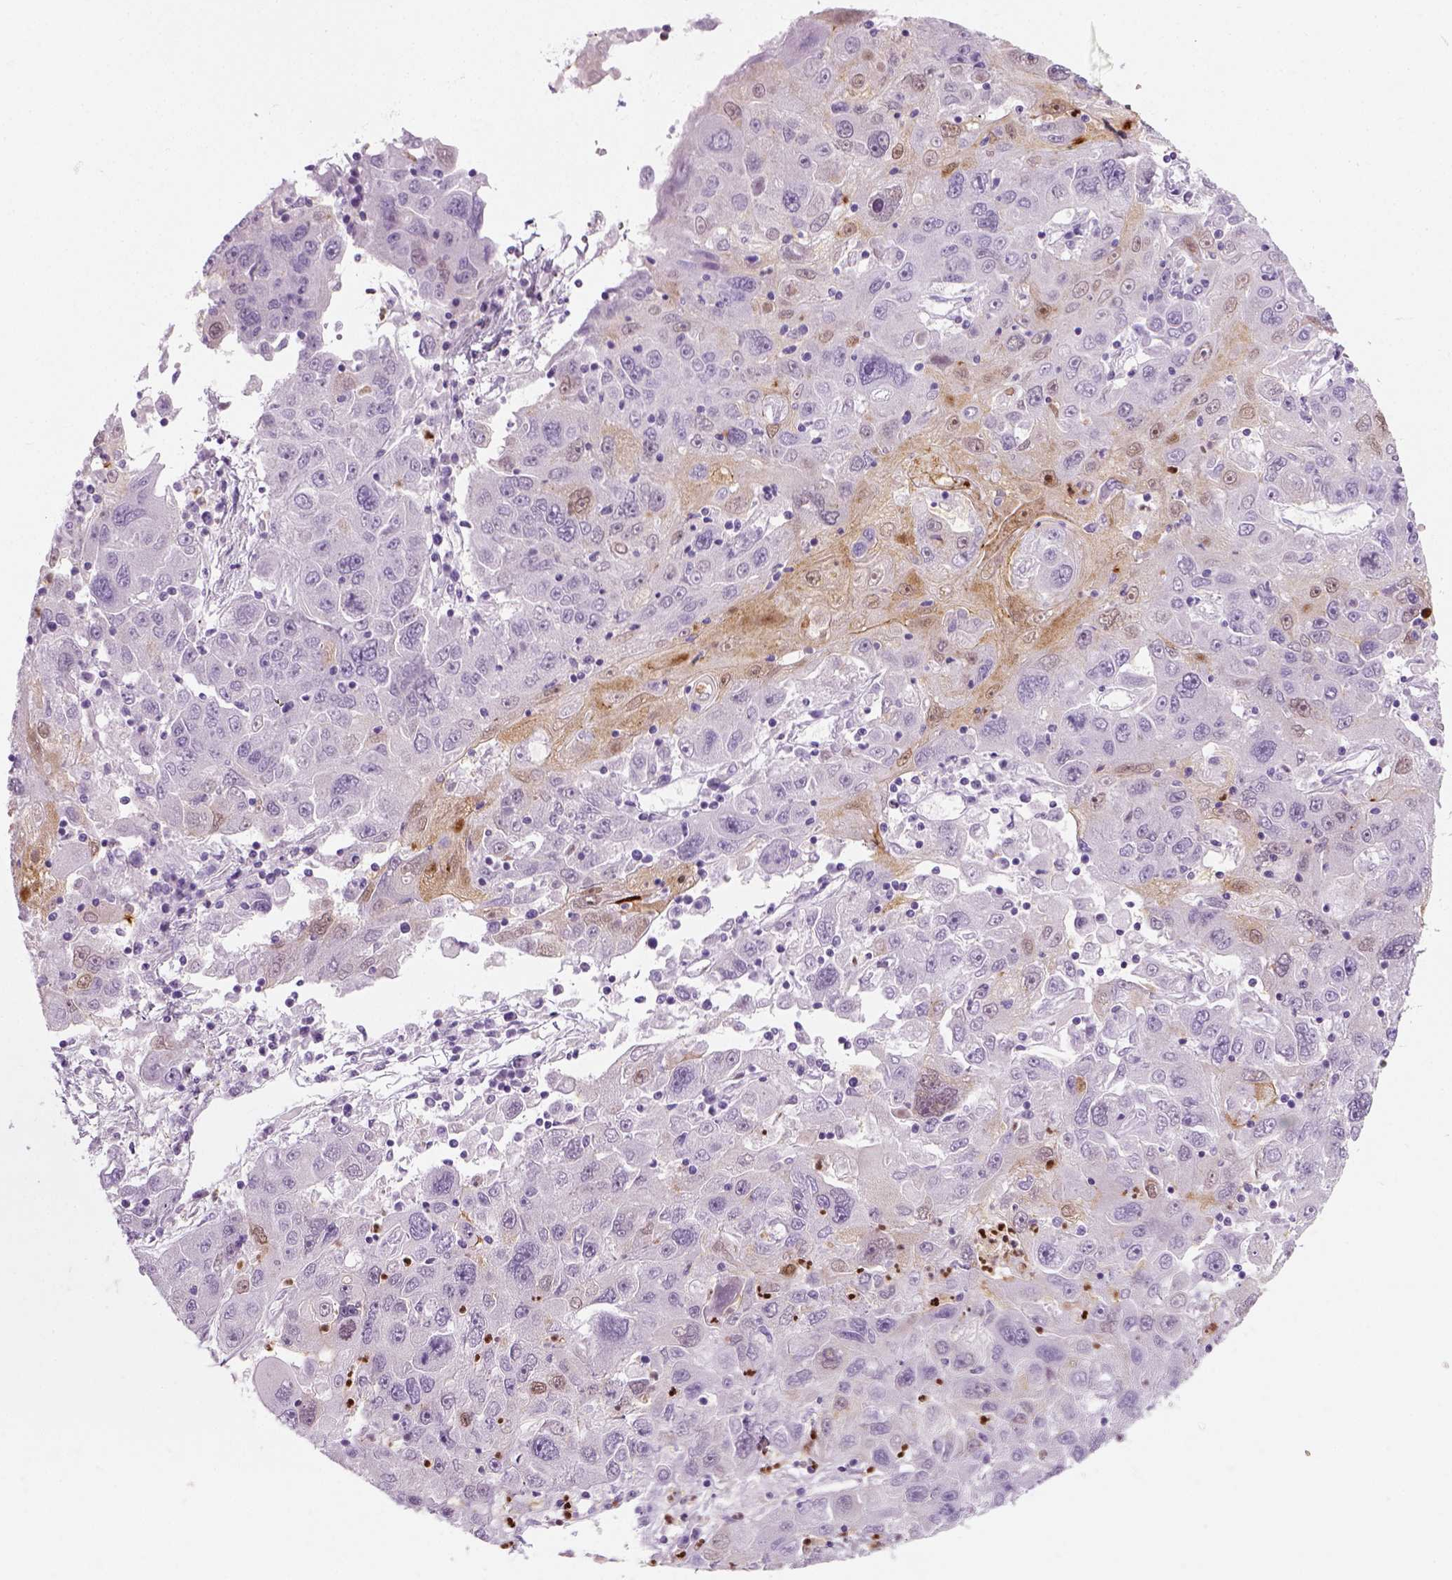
{"staining": {"intensity": "negative", "quantity": "none", "location": "none"}, "tissue": "stomach cancer", "cell_type": "Tumor cells", "image_type": "cancer", "snomed": [{"axis": "morphology", "description": "Adenocarcinoma, NOS"}, {"axis": "topography", "description": "Stomach"}], "caption": "Immunohistochemistry of human stomach cancer (adenocarcinoma) reveals no staining in tumor cells.", "gene": "IL4", "patient": {"sex": "male", "age": 56}}